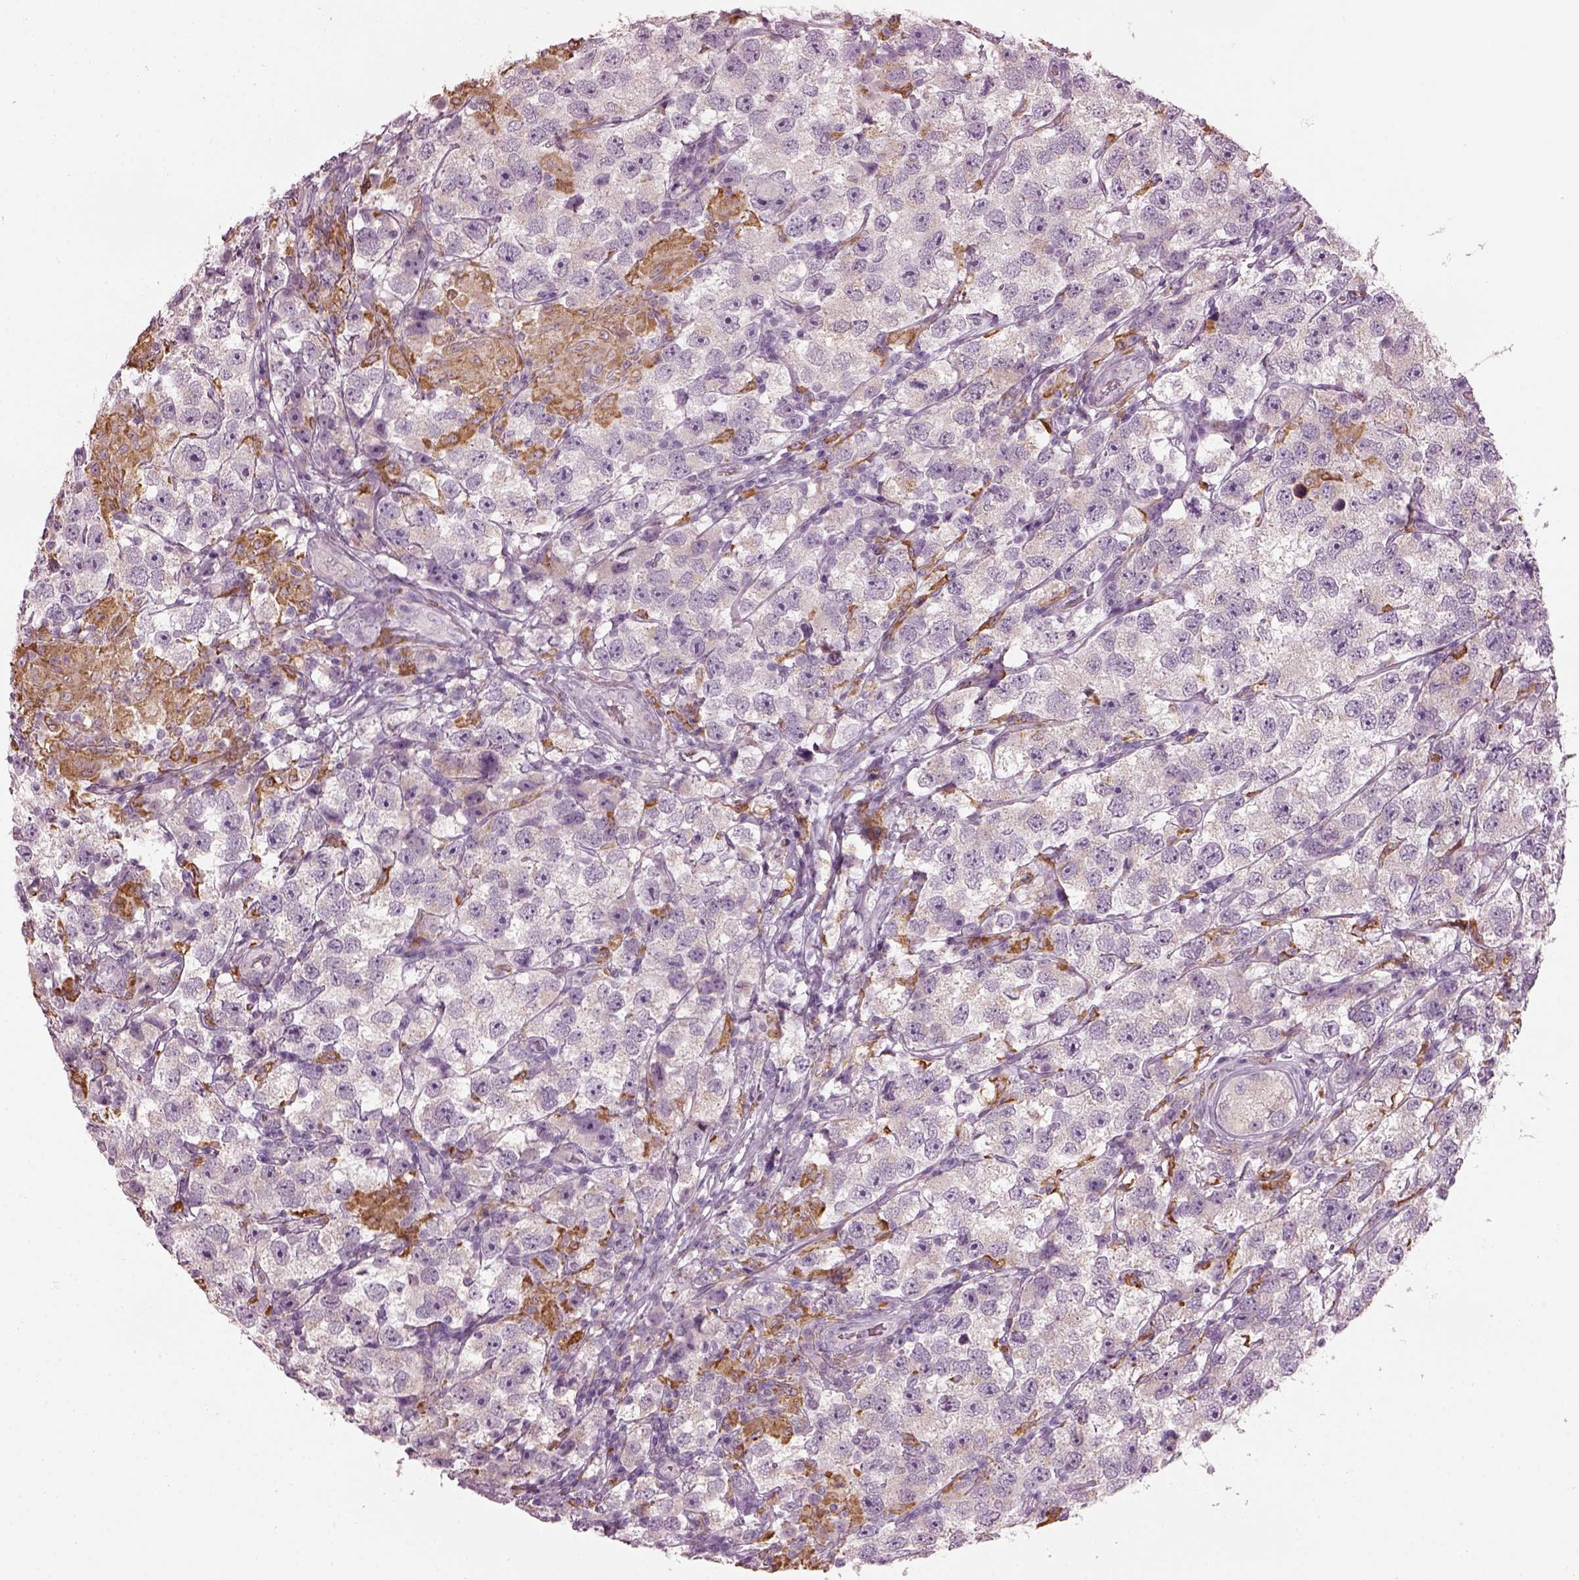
{"staining": {"intensity": "negative", "quantity": "none", "location": "none"}, "tissue": "testis cancer", "cell_type": "Tumor cells", "image_type": "cancer", "snomed": [{"axis": "morphology", "description": "Seminoma, NOS"}, {"axis": "topography", "description": "Testis"}], "caption": "DAB (3,3'-diaminobenzidine) immunohistochemical staining of seminoma (testis) shows no significant staining in tumor cells.", "gene": "TMEM231", "patient": {"sex": "male", "age": 26}}